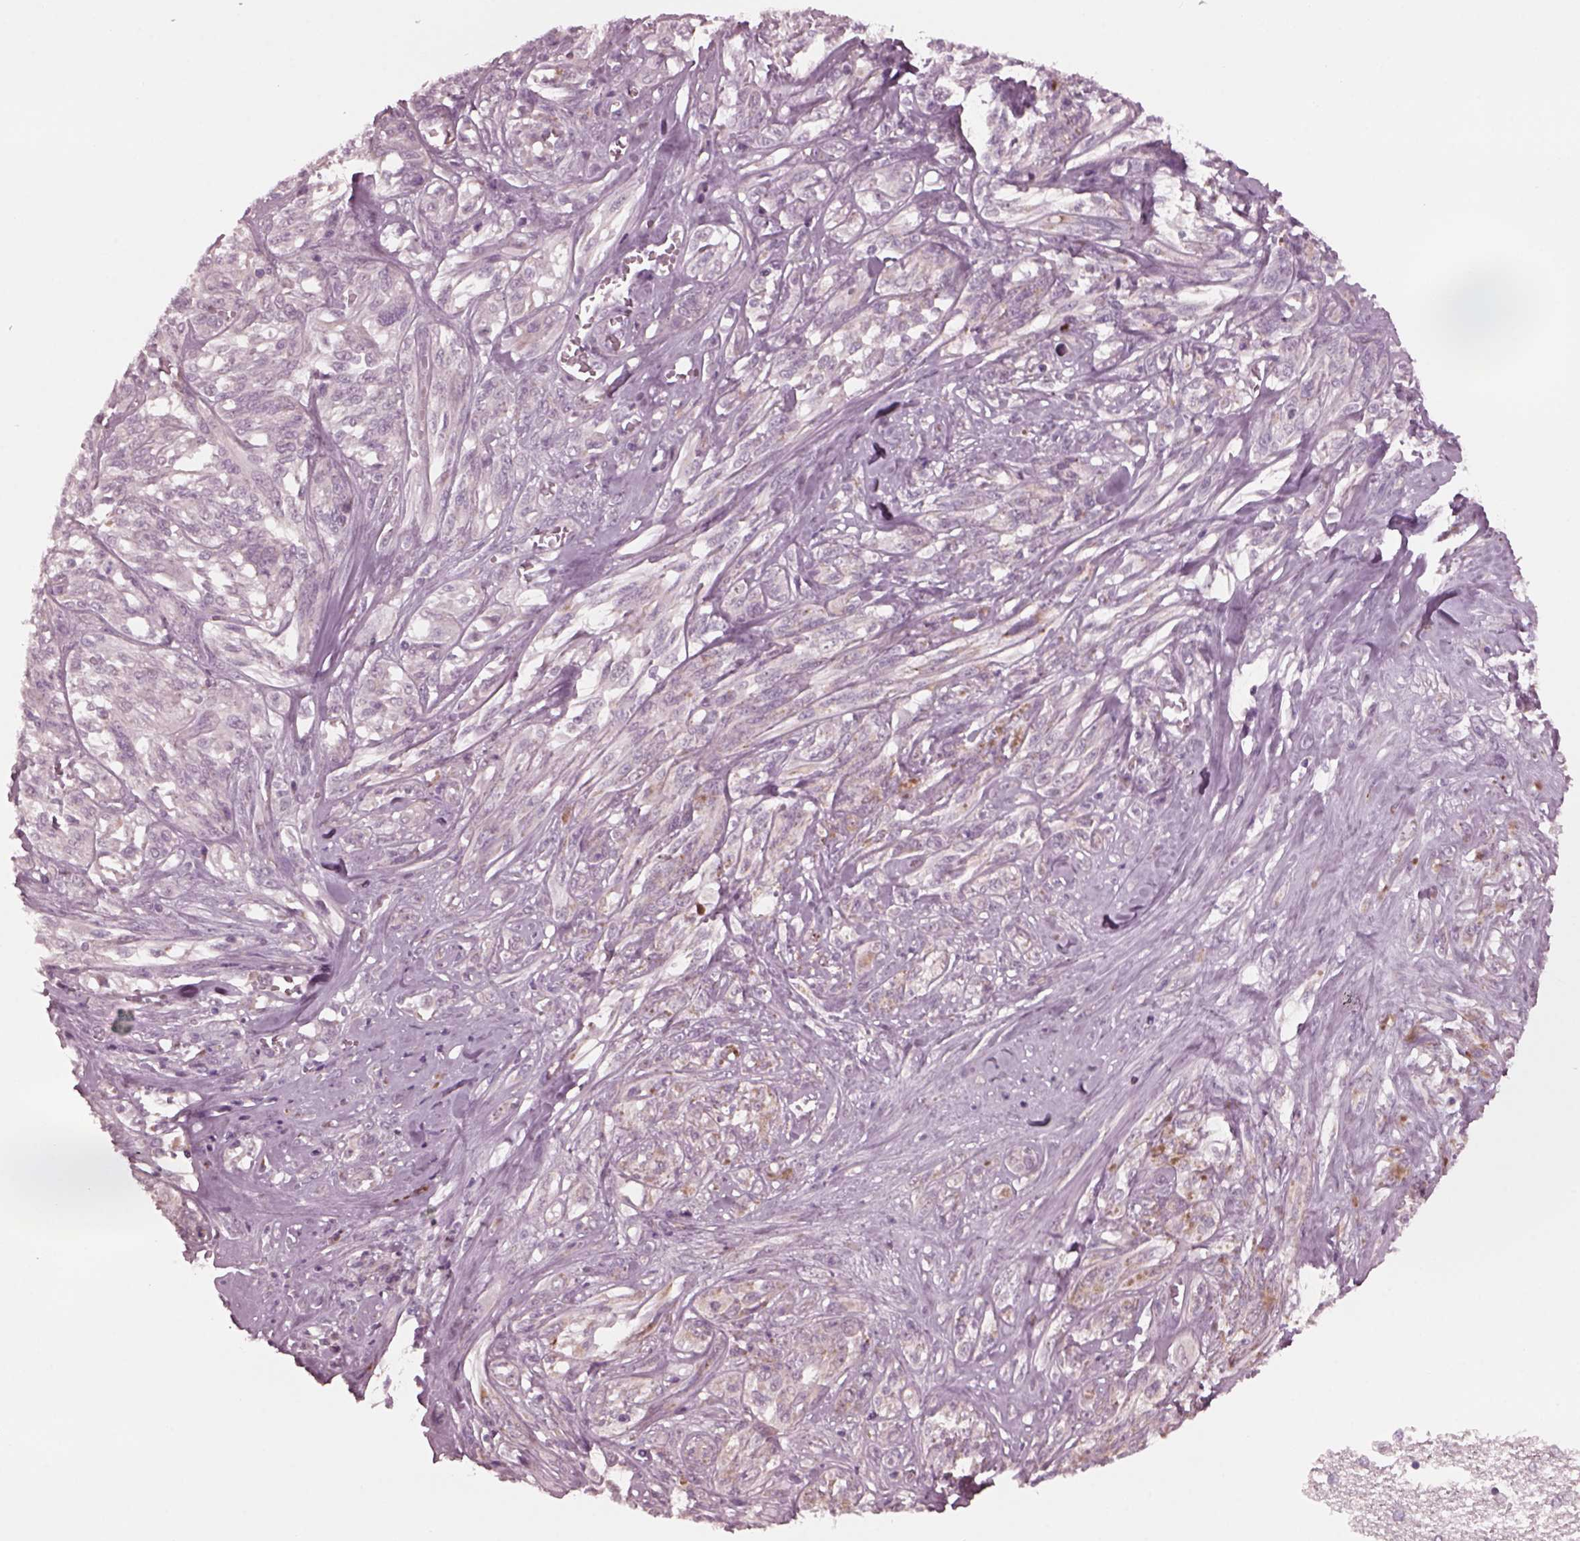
{"staining": {"intensity": "negative", "quantity": "none", "location": "none"}, "tissue": "melanoma", "cell_type": "Tumor cells", "image_type": "cancer", "snomed": [{"axis": "morphology", "description": "Malignant melanoma, NOS"}, {"axis": "topography", "description": "Skin"}], "caption": "A photomicrograph of melanoma stained for a protein reveals no brown staining in tumor cells.", "gene": "CELSR3", "patient": {"sex": "female", "age": 91}}